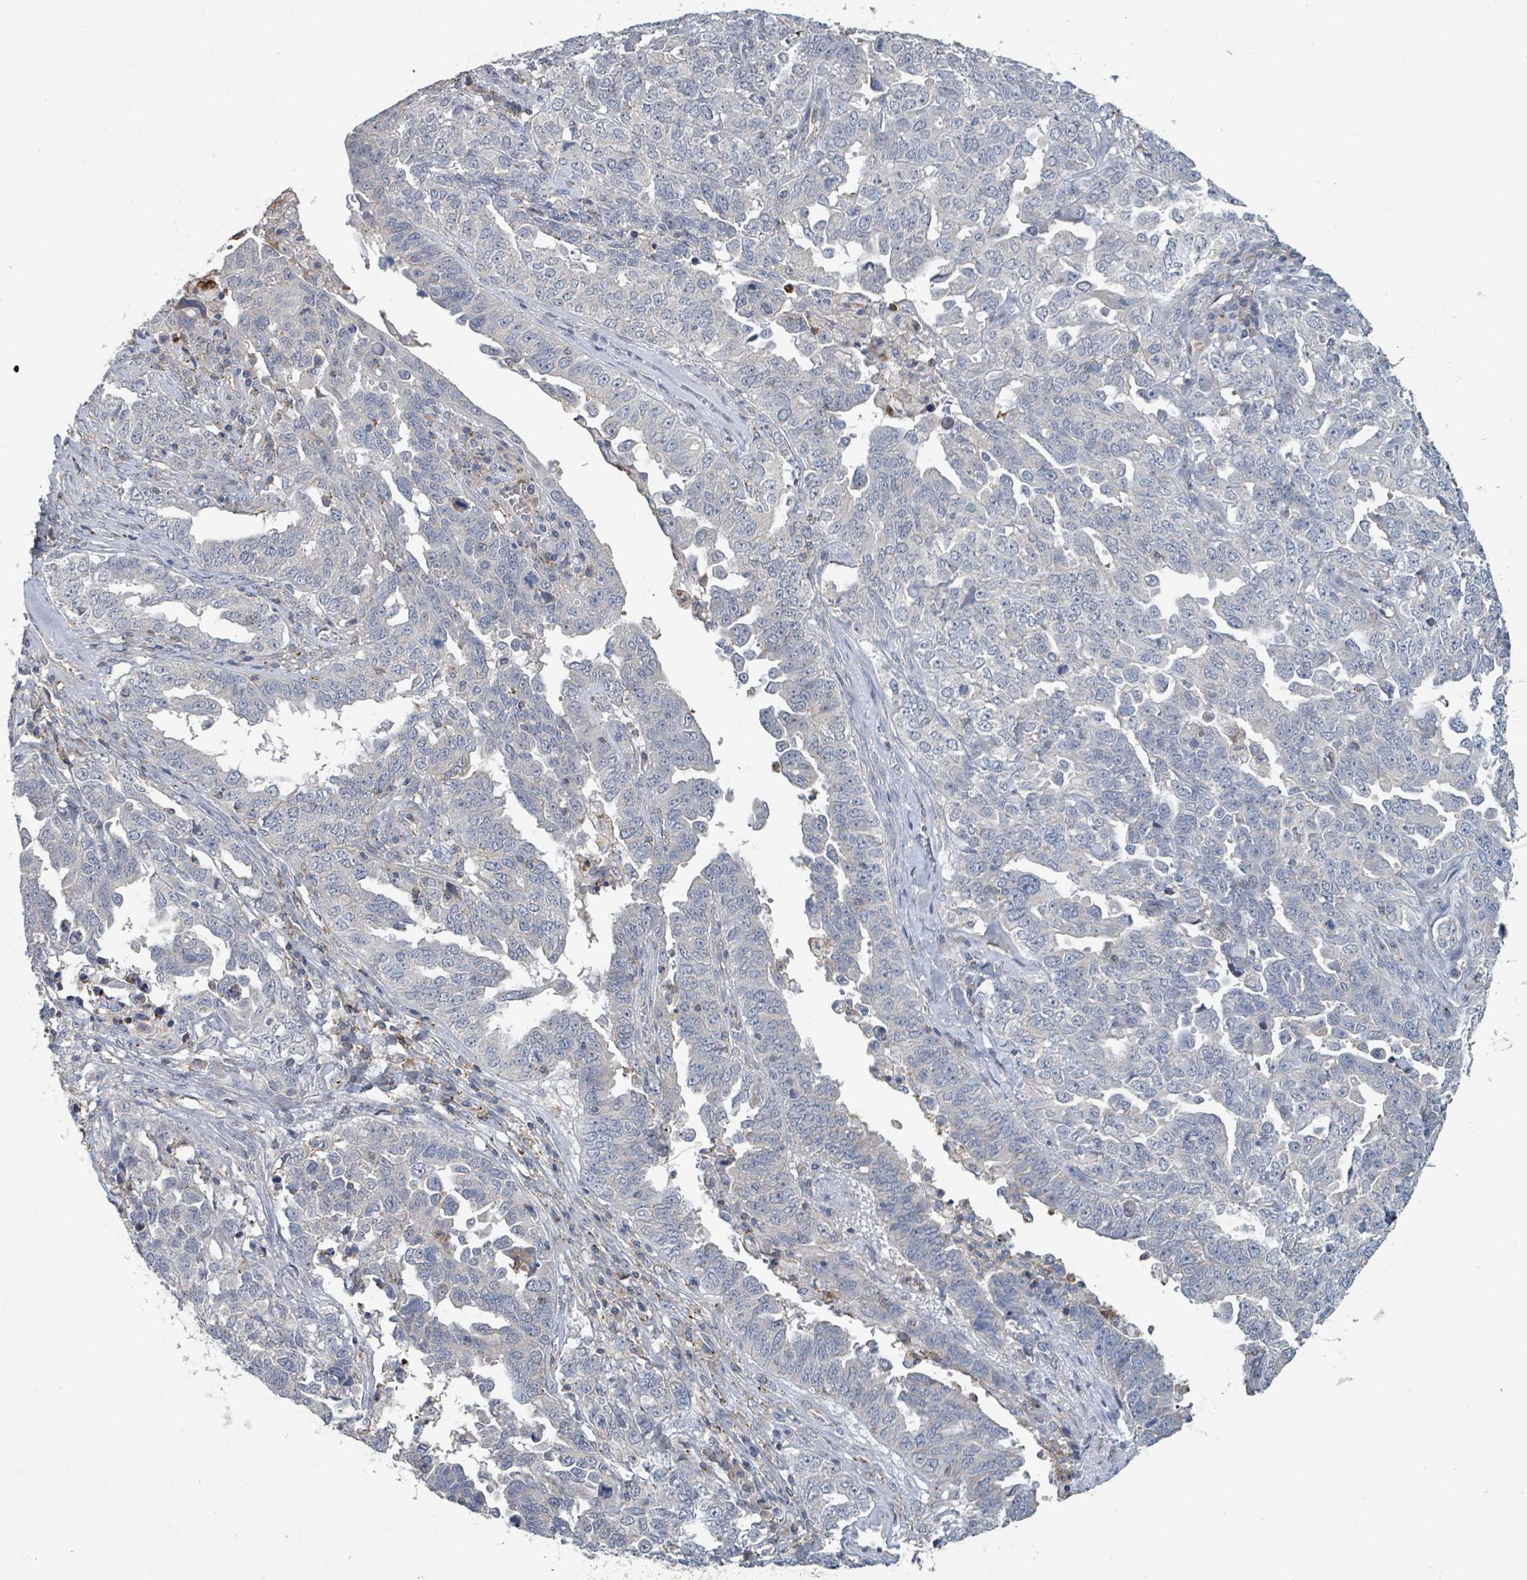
{"staining": {"intensity": "negative", "quantity": "none", "location": "none"}, "tissue": "ovarian cancer", "cell_type": "Tumor cells", "image_type": "cancer", "snomed": [{"axis": "morphology", "description": "Carcinoma, endometroid"}, {"axis": "topography", "description": "Ovary"}], "caption": "Ovarian endometroid carcinoma was stained to show a protein in brown. There is no significant positivity in tumor cells.", "gene": "LRRC42", "patient": {"sex": "female", "age": 62}}